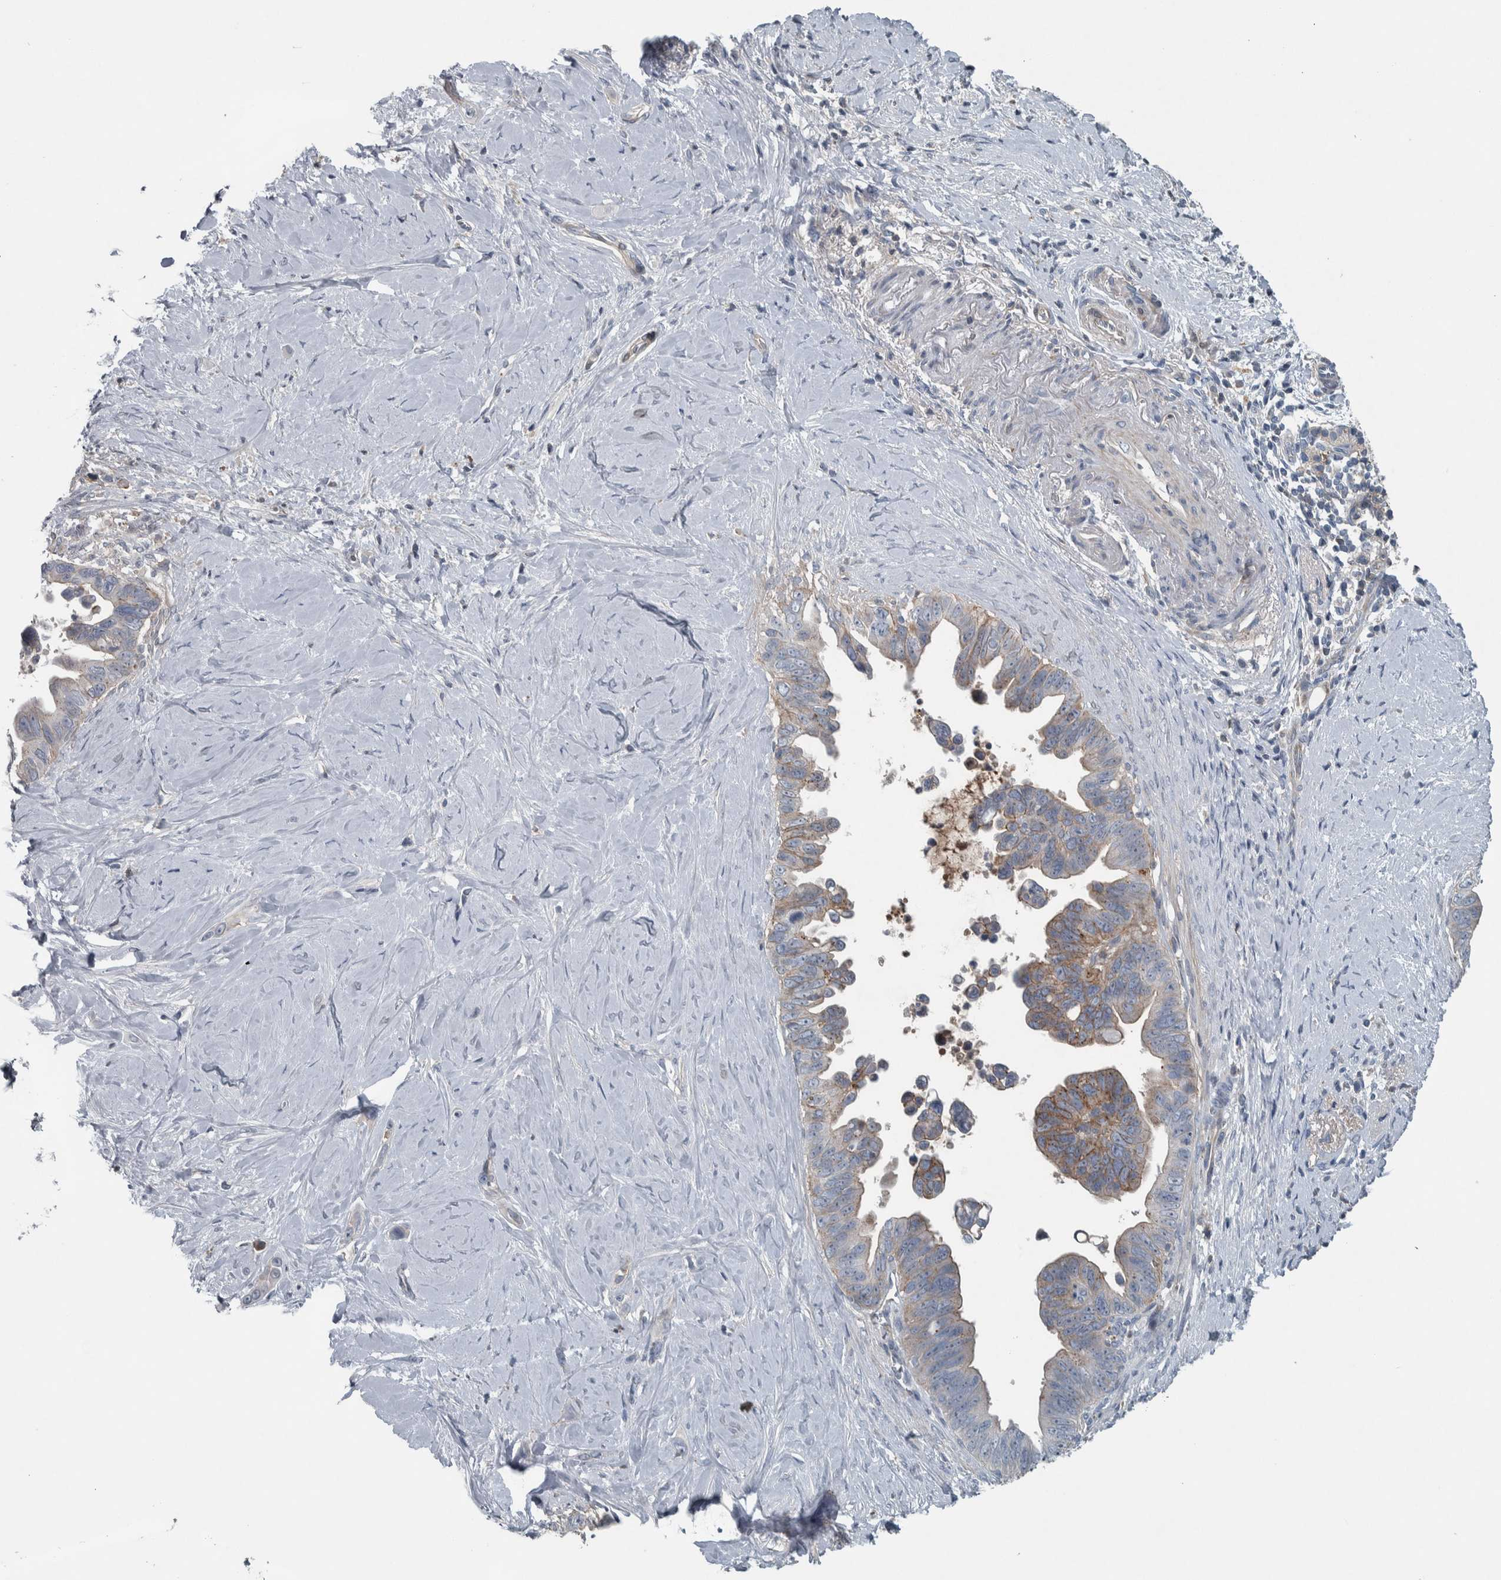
{"staining": {"intensity": "weak", "quantity": "25%-75%", "location": "cytoplasmic/membranous"}, "tissue": "pancreatic cancer", "cell_type": "Tumor cells", "image_type": "cancer", "snomed": [{"axis": "morphology", "description": "Adenocarcinoma, NOS"}, {"axis": "topography", "description": "Pancreas"}], "caption": "Protein expression analysis of human pancreatic adenocarcinoma reveals weak cytoplasmic/membranous expression in approximately 25%-75% of tumor cells.", "gene": "SERPINC1", "patient": {"sex": "female", "age": 72}}